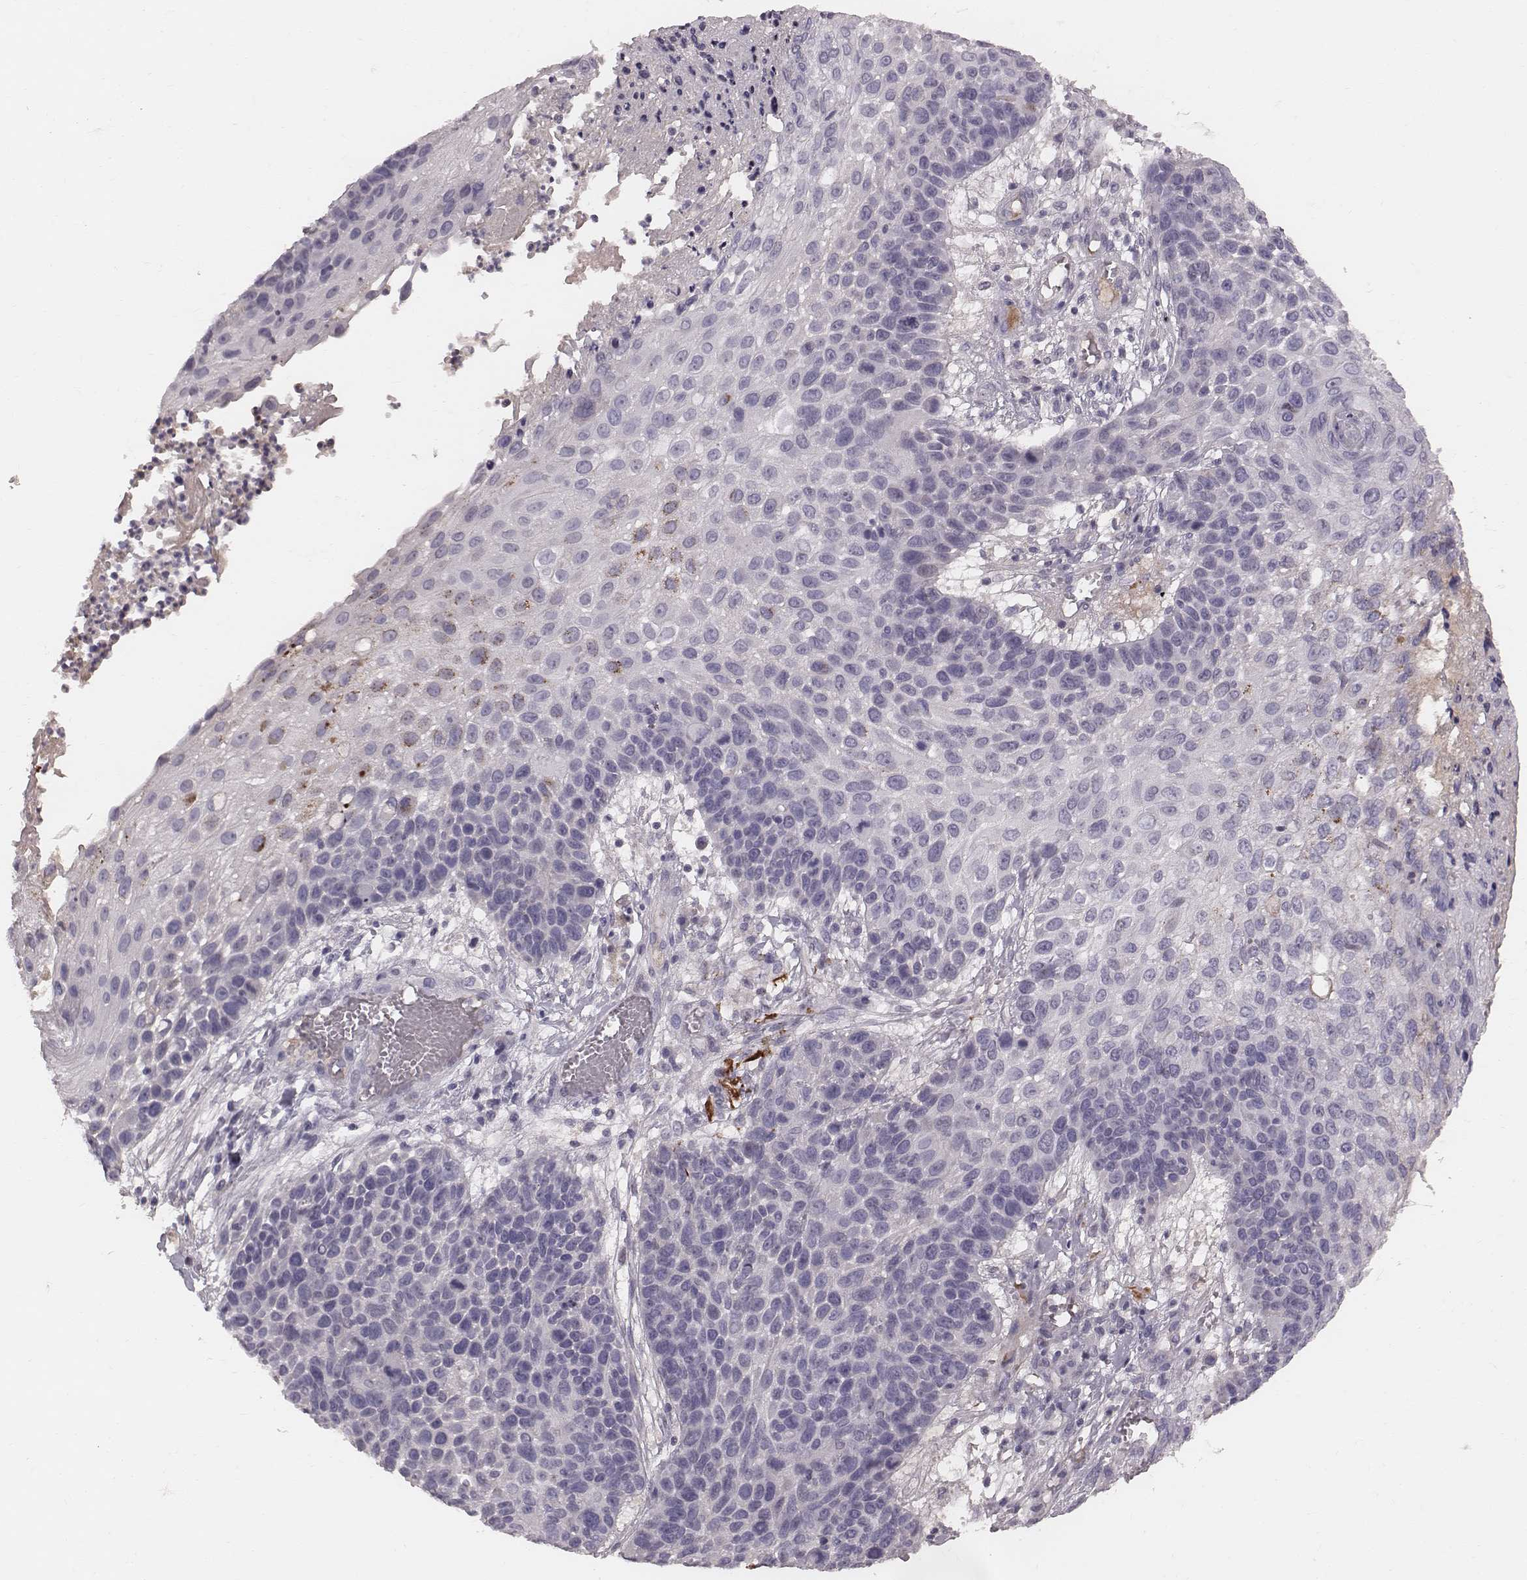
{"staining": {"intensity": "negative", "quantity": "none", "location": "none"}, "tissue": "skin cancer", "cell_type": "Tumor cells", "image_type": "cancer", "snomed": [{"axis": "morphology", "description": "Squamous cell carcinoma, NOS"}, {"axis": "topography", "description": "Skin"}], "caption": "Micrograph shows no protein expression in tumor cells of squamous cell carcinoma (skin) tissue.", "gene": "CFTR", "patient": {"sex": "male", "age": 92}}